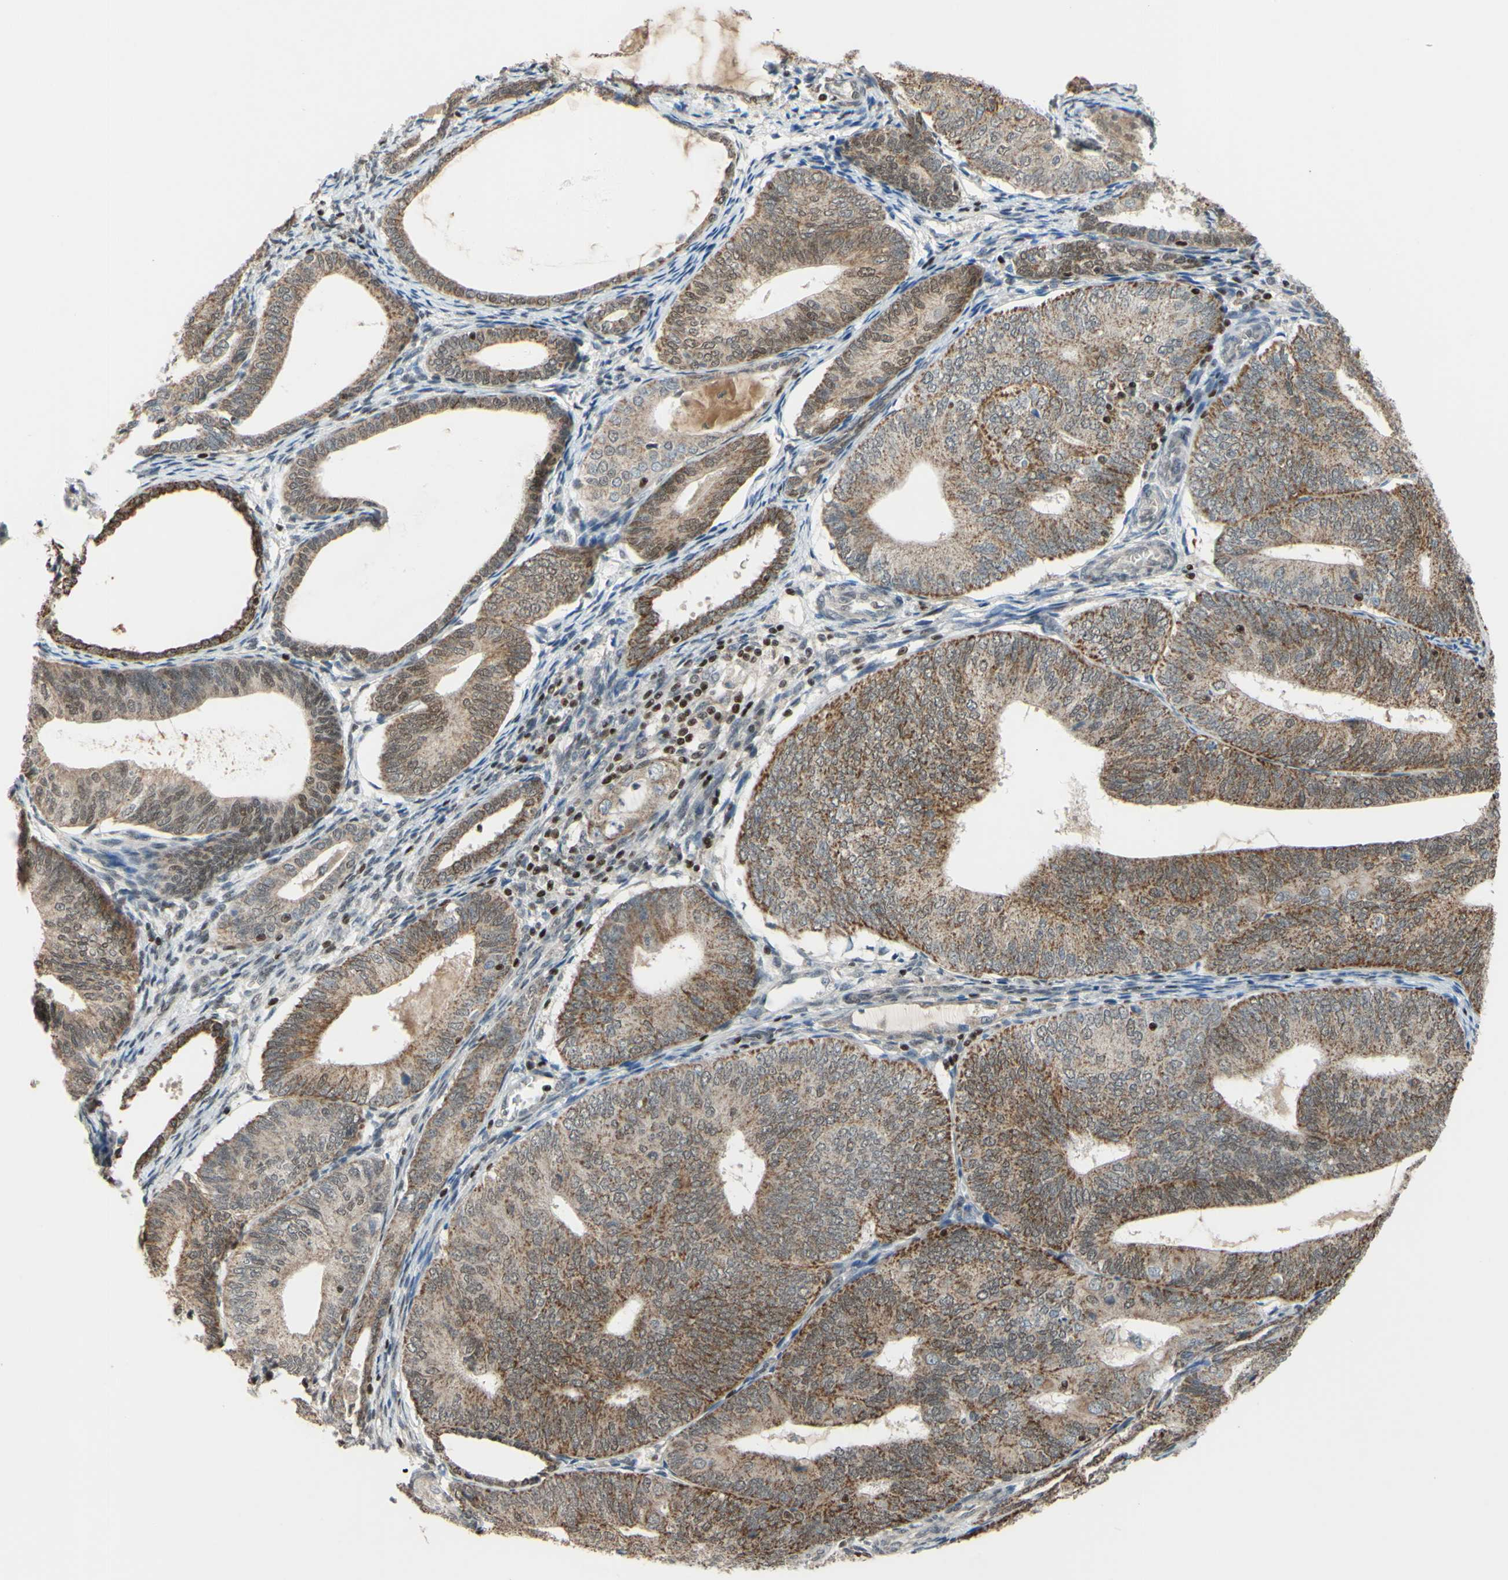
{"staining": {"intensity": "moderate", "quantity": ">75%", "location": "cytoplasmic/membranous"}, "tissue": "endometrial cancer", "cell_type": "Tumor cells", "image_type": "cancer", "snomed": [{"axis": "morphology", "description": "Adenocarcinoma, NOS"}, {"axis": "topography", "description": "Endometrium"}], "caption": "Moderate cytoplasmic/membranous protein staining is identified in about >75% of tumor cells in endometrial cancer.", "gene": "SP4", "patient": {"sex": "female", "age": 81}}